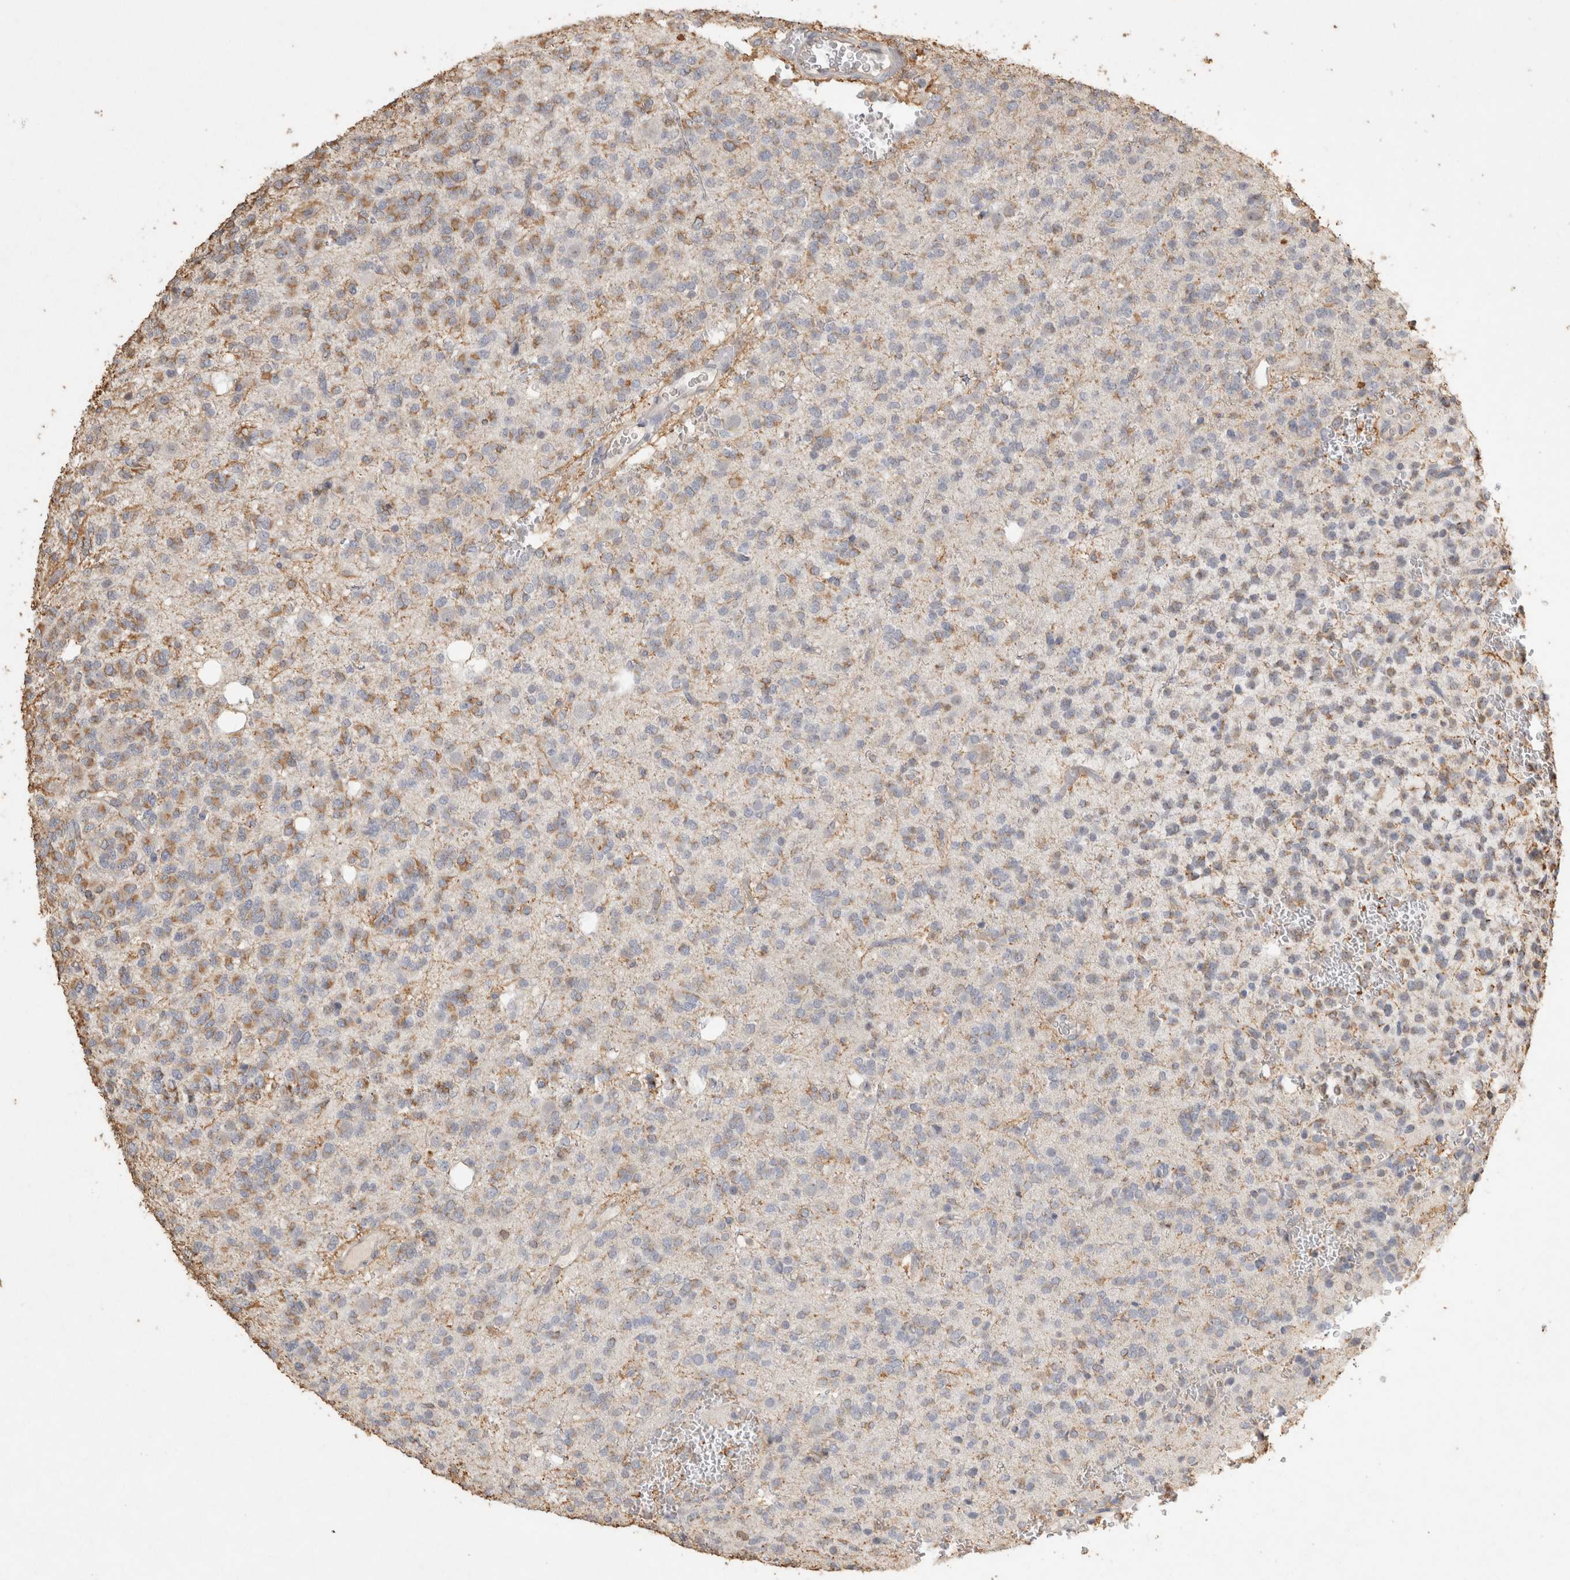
{"staining": {"intensity": "weak", "quantity": "25%-75%", "location": "cytoplasmic/membranous"}, "tissue": "glioma", "cell_type": "Tumor cells", "image_type": "cancer", "snomed": [{"axis": "morphology", "description": "Glioma, malignant, Low grade"}, {"axis": "topography", "description": "Brain"}], "caption": "Approximately 25%-75% of tumor cells in human malignant glioma (low-grade) show weak cytoplasmic/membranous protein staining as visualized by brown immunohistochemical staining.", "gene": "REPS2", "patient": {"sex": "male", "age": 38}}